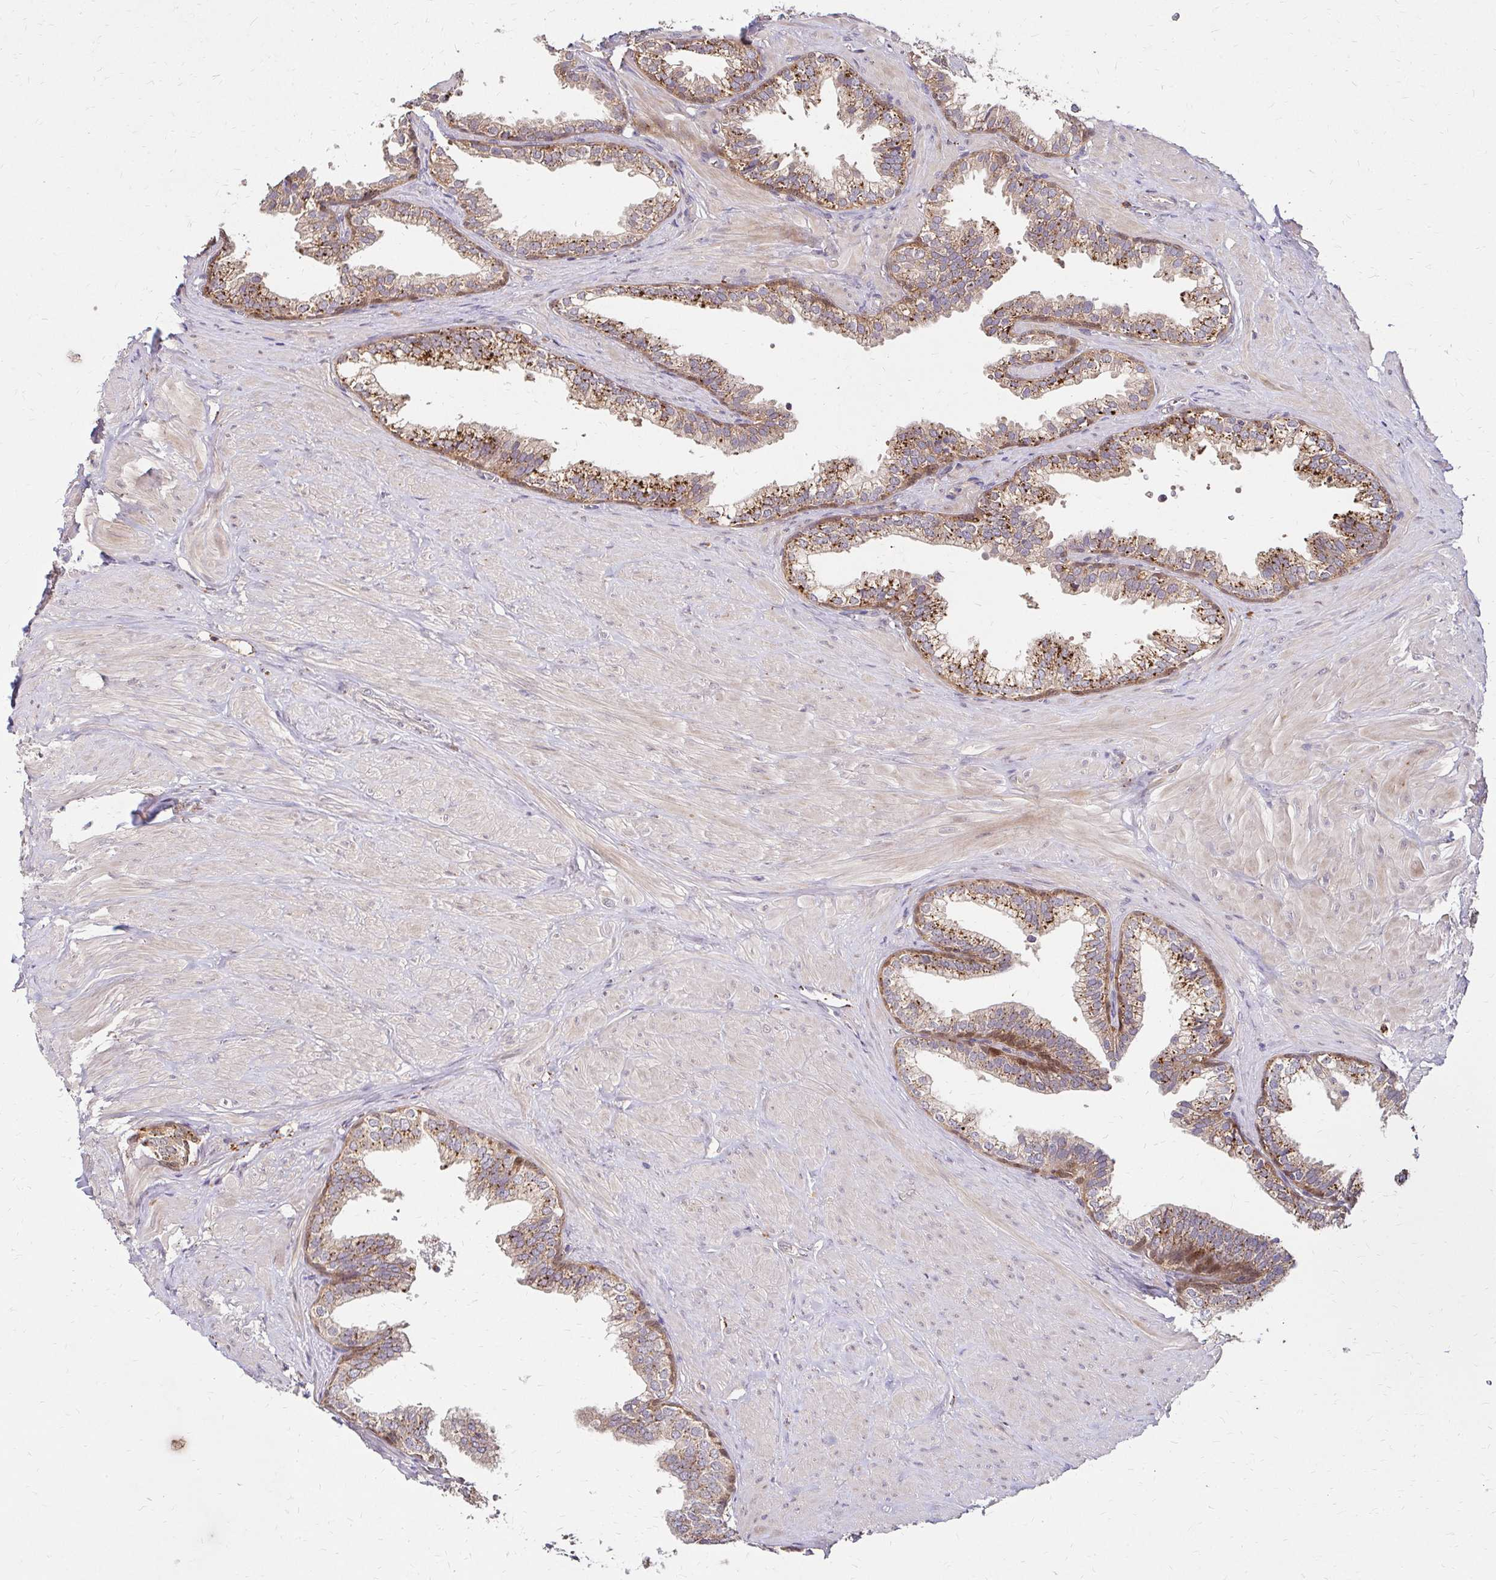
{"staining": {"intensity": "moderate", "quantity": ">75%", "location": "cytoplasmic/membranous"}, "tissue": "prostate", "cell_type": "Glandular cells", "image_type": "normal", "snomed": [{"axis": "morphology", "description": "Normal tissue, NOS"}, {"axis": "topography", "description": "Prostate"}, {"axis": "topography", "description": "Peripheral nerve tissue"}], "caption": "High-power microscopy captured an immunohistochemistry photomicrograph of unremarkable prostate, revealing moderate cytoplasmic/membranous expression in approximately >75% of glandular cells.", "gene": "IDUA", "patient": {"sex": "male", "age": 55}}